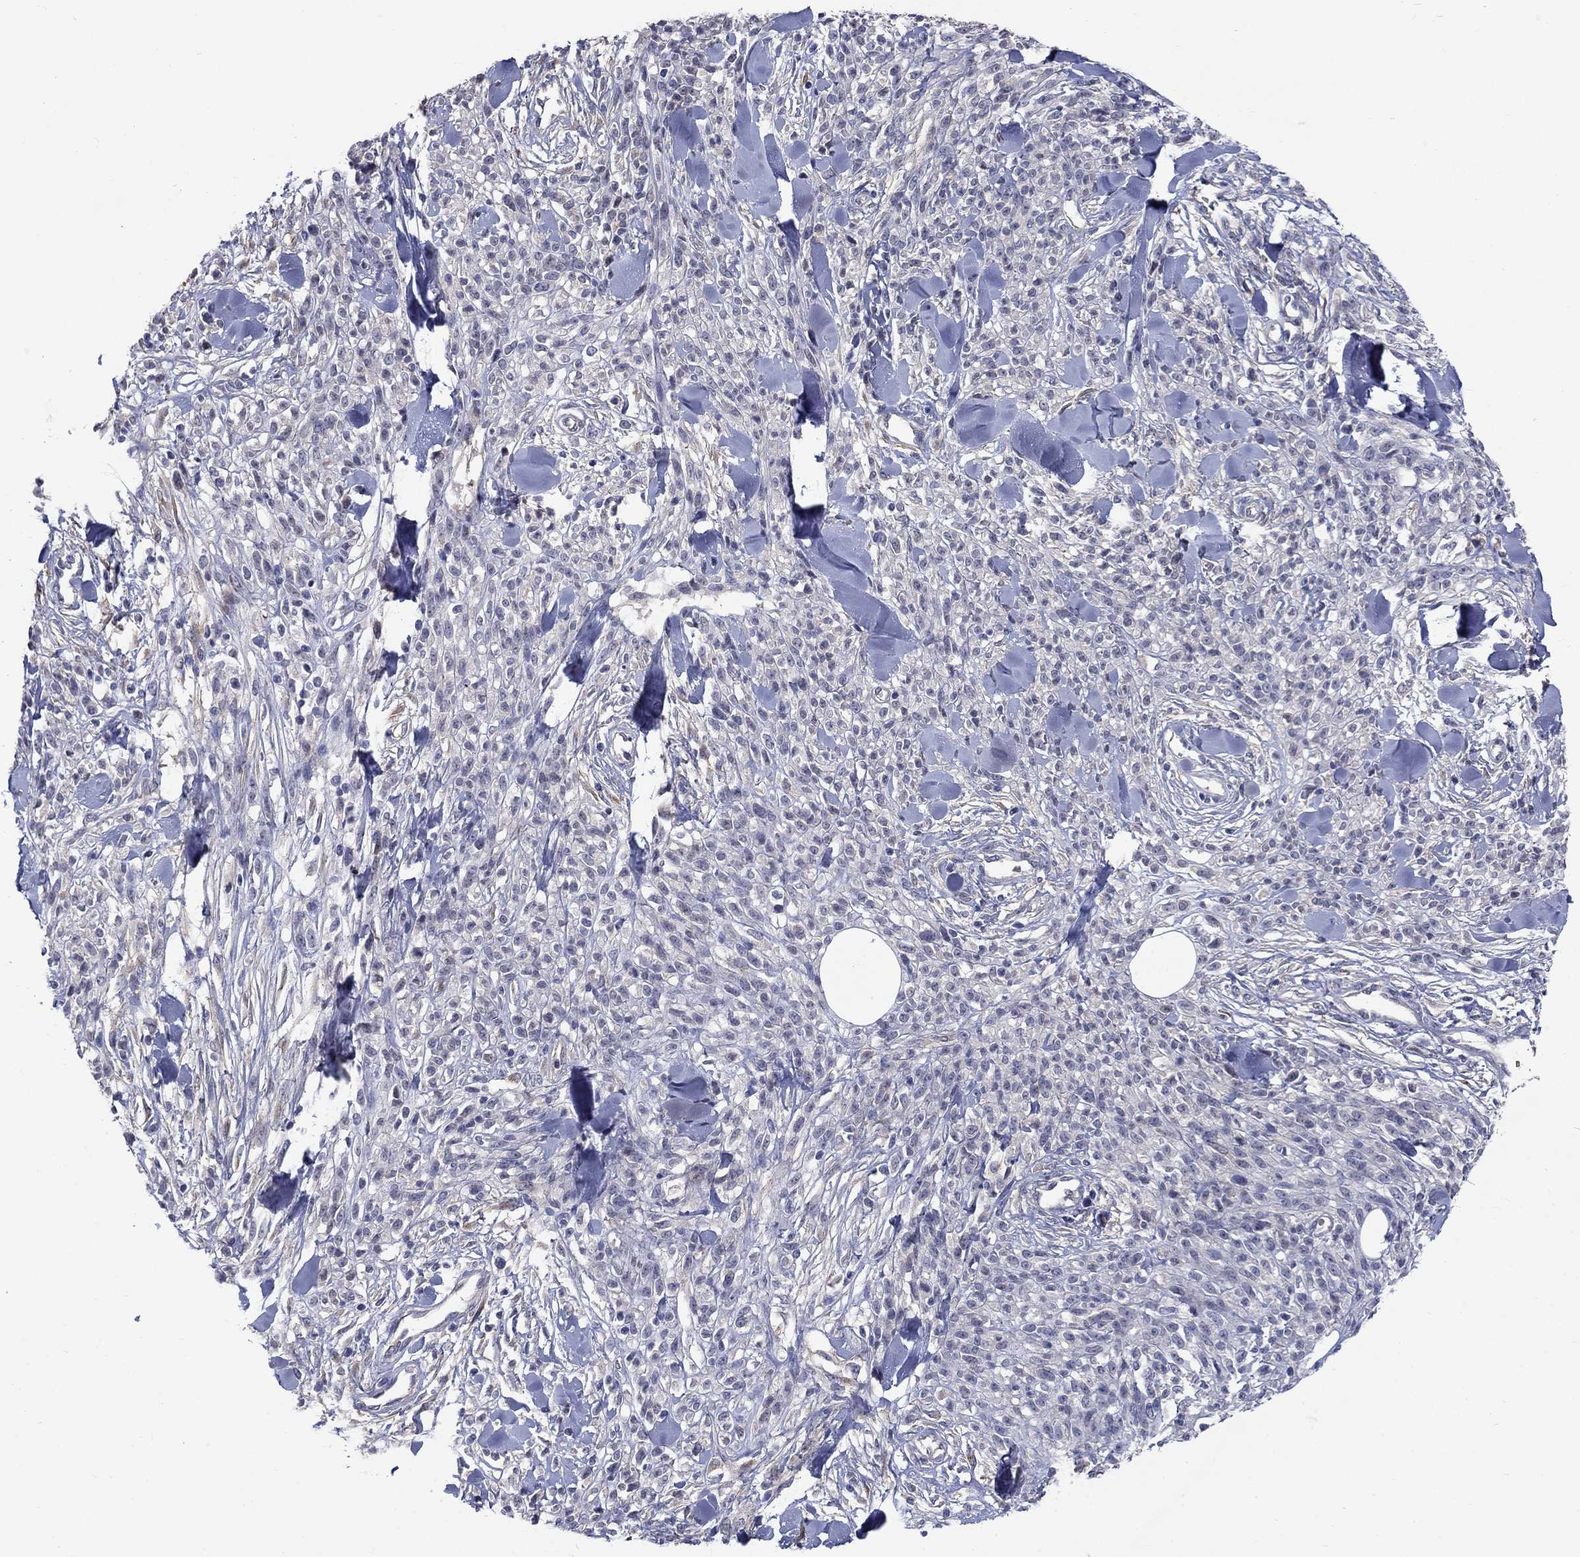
{"staining": {"intensity": "negative", "quantity": "none", "location": "none"}, "tissue": "melanoma", "cell_type": "Tumor cells", "image_type": "cancer", "snomed": [{"axis": "morphology", "description": "Malignant melanoma, NOS"}, {"axis": "topography", "description": "Skin"}, {"axis": "topography", "description": "Skin of trunk"}], "caption": "This is an immunohistochemistry micrograph of human melanoma. There is no staining in tumor cells.", "gene": "SLC1A1", "patient": {"sex": "male", "age": 74}}